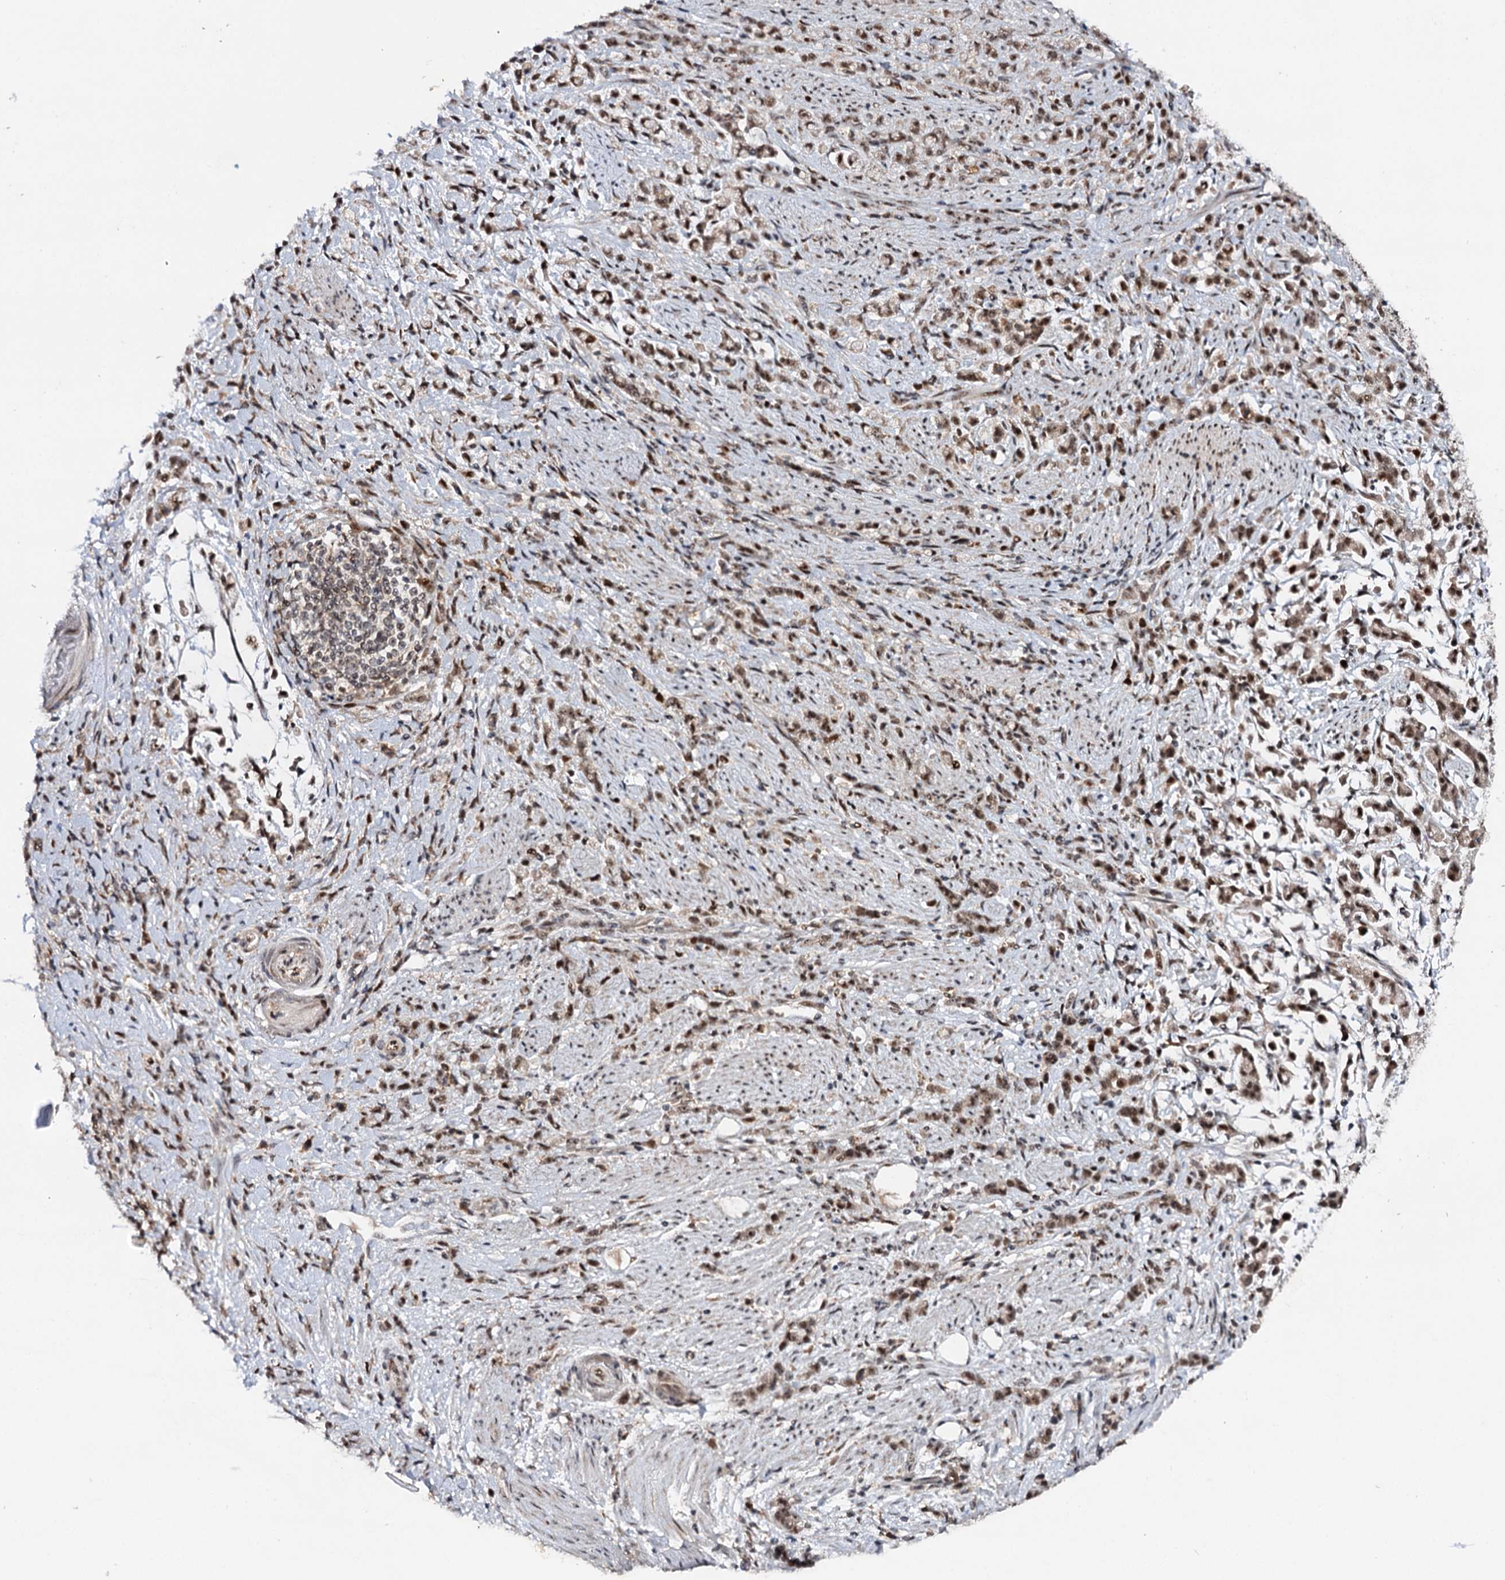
{"staining": {"intensity": "moderate", "quantity": ">75%", "location": "nuclear"}, "tissue": "stomach cancer", "cell_type": "Tumor cells", "image_type": "cancer", "snomed": [{"axis": "morphology", "description": "Adenocarcinoma, NOS"}, {"axis": "topography", "description": "Stomach"}], "caption": "Adenocarcinoma (stomach) tissue exhibits moderate nuclear positivity in about >75% of tumor cells, visualized by immunohistochemistry.", "gene": "BUD13", "patient": {"sex": "female", "age": 60}}